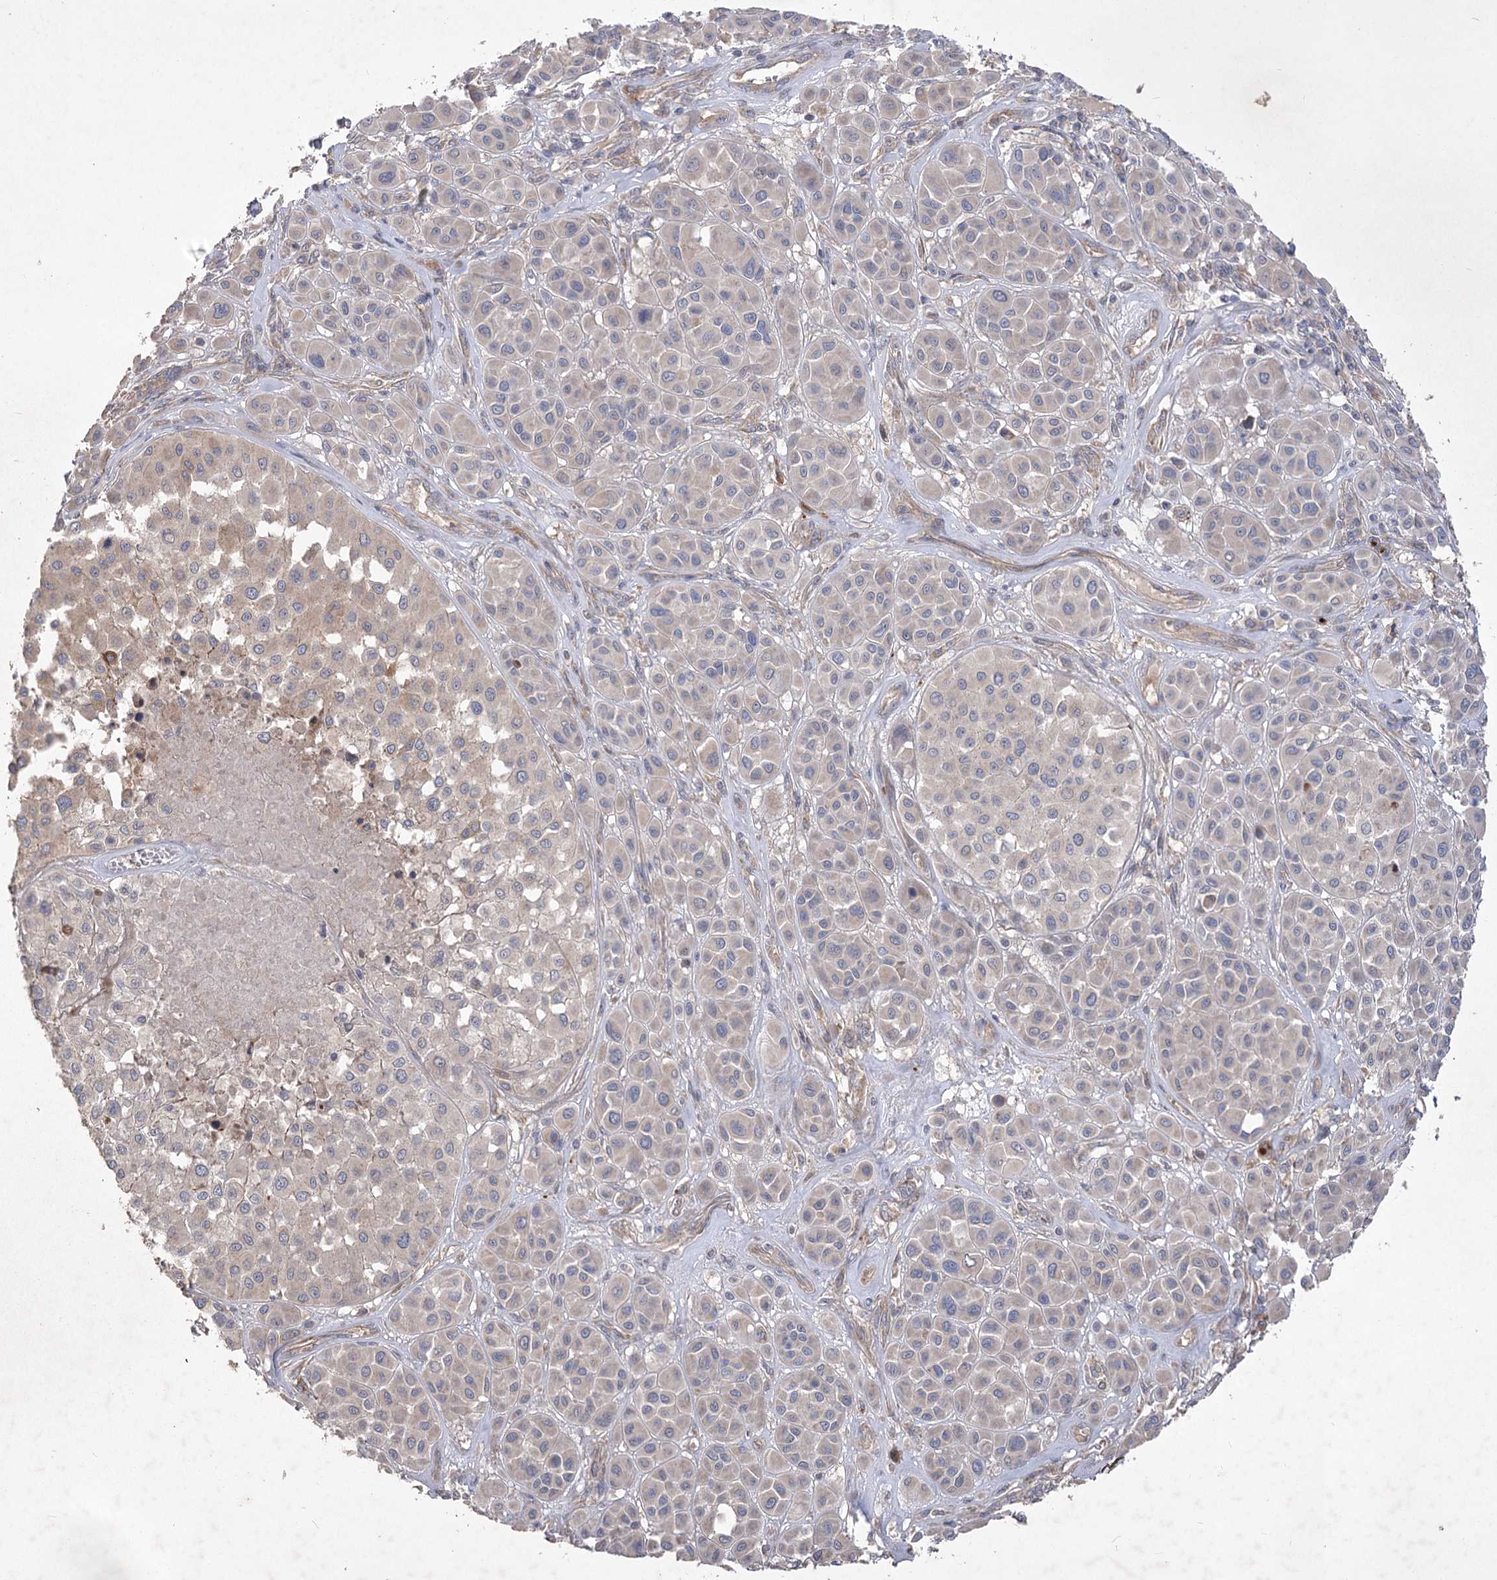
{"staining": {"intensity": "negative", "quantity": "none", "location": "none"}, "tissue": "melanoma", "cell_type": "Tumor cells", "image_type": "cancer", "snomed": [{"axis": "morphology", "description": "Malignant melanoma, Metastatic site"}, {"axis": "topography", "description": "Soft tissue"}], "caption": "Tumor cells show no significant protein staining in malignant melanoma (metastatic site).", "gene": "RIN2", "patient": {"sex": "male", "age": 41}}